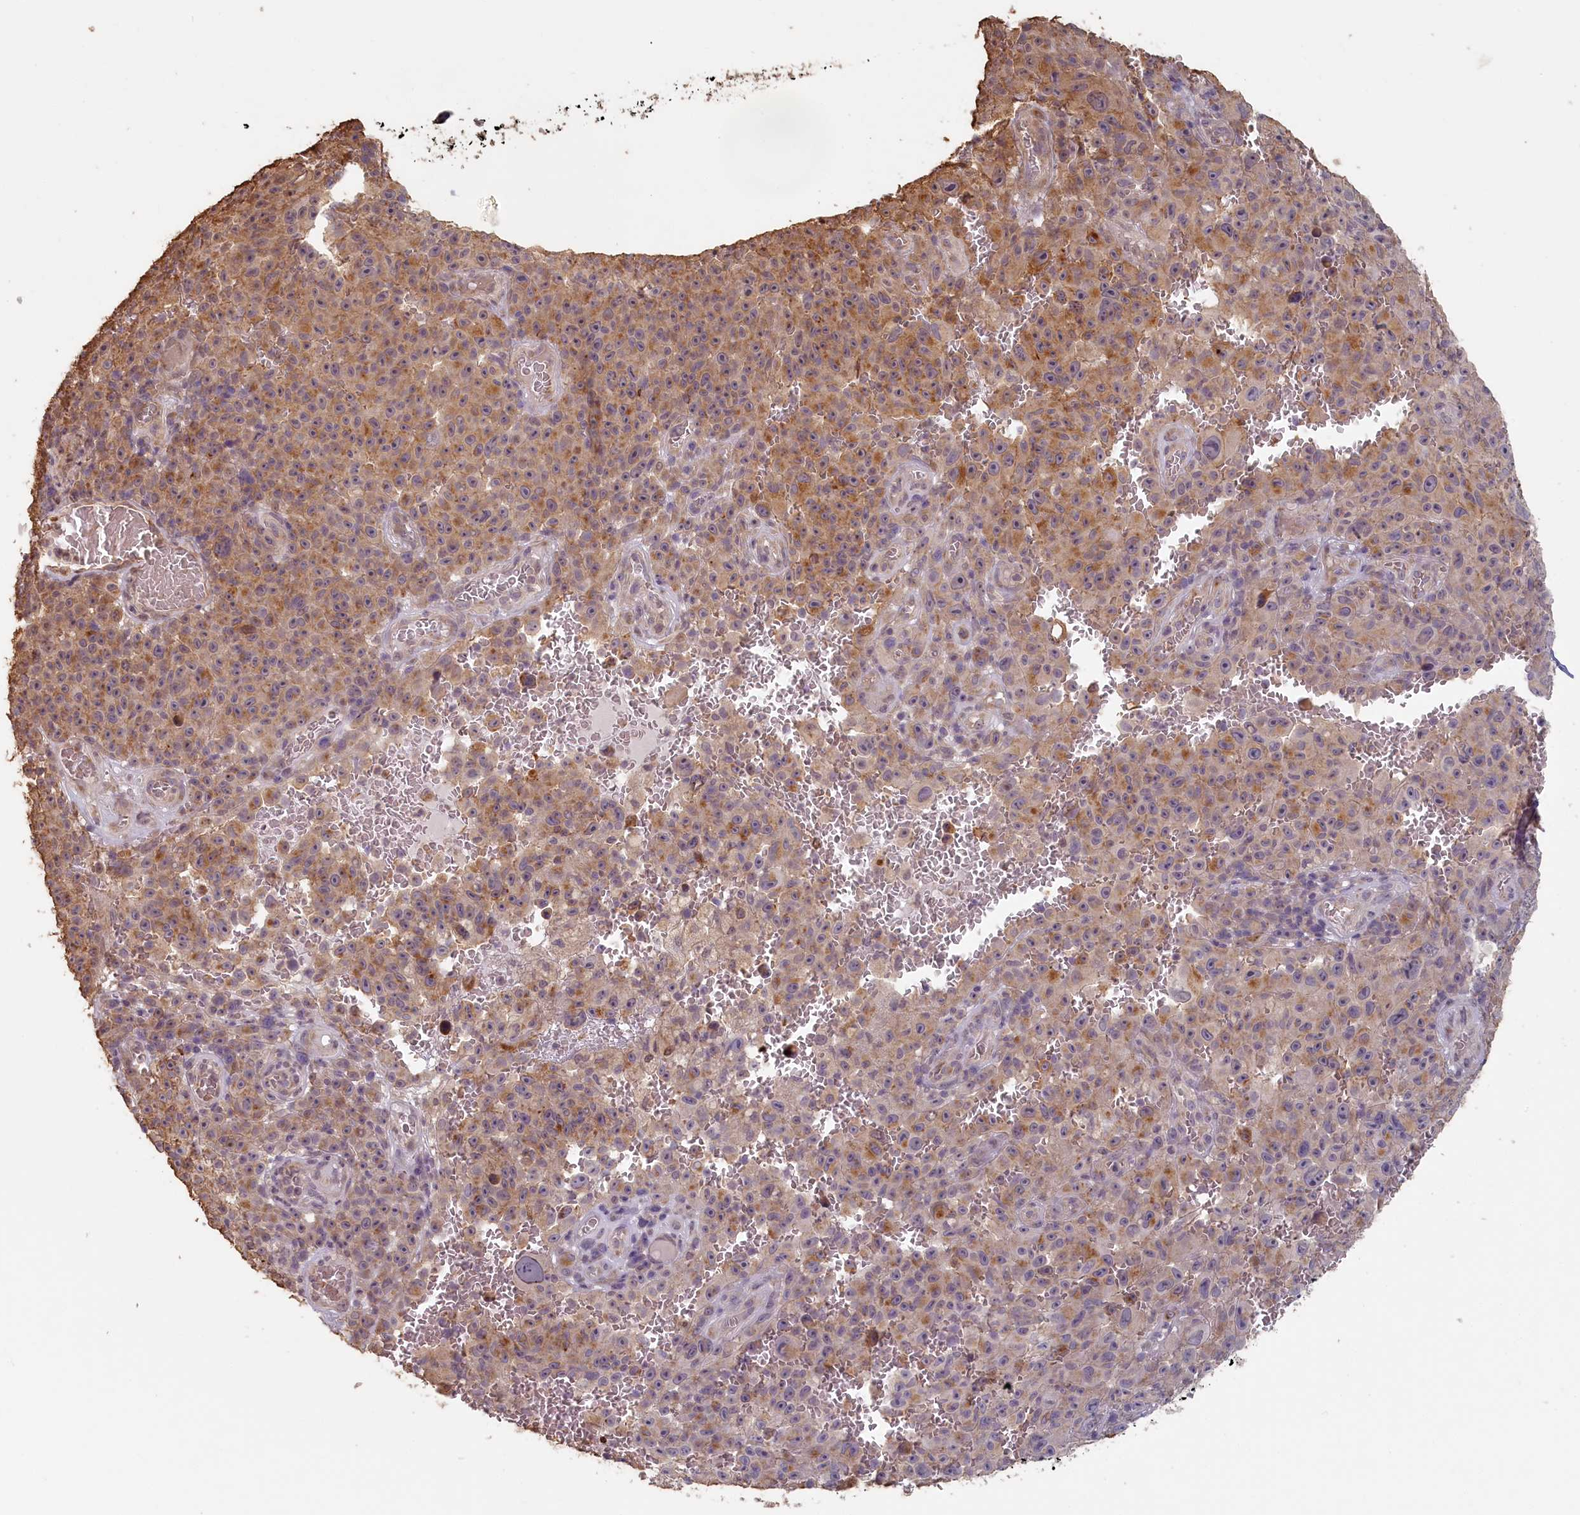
{"staining": {"intensity": "moderate", "quantity": ">75%", "location": "cytoplasmic/membranous"}, "tissue": "melanoma", "cell_type": "Tumor cells", "image_type": "cancer", "snomed": [{"axis": "morphology", "description": "Malignant melanoma, NOS"}, {"axis": "topography", "description": "Skin"}], "caption": "Malignant melanoma was stained to show a protein in brown. There is medium levels of moderate cytoplasmic/membranous positivity in about >75% of tumor cells.", "gene": "STX16", "patient": {"sex": "female", "age": 82}}